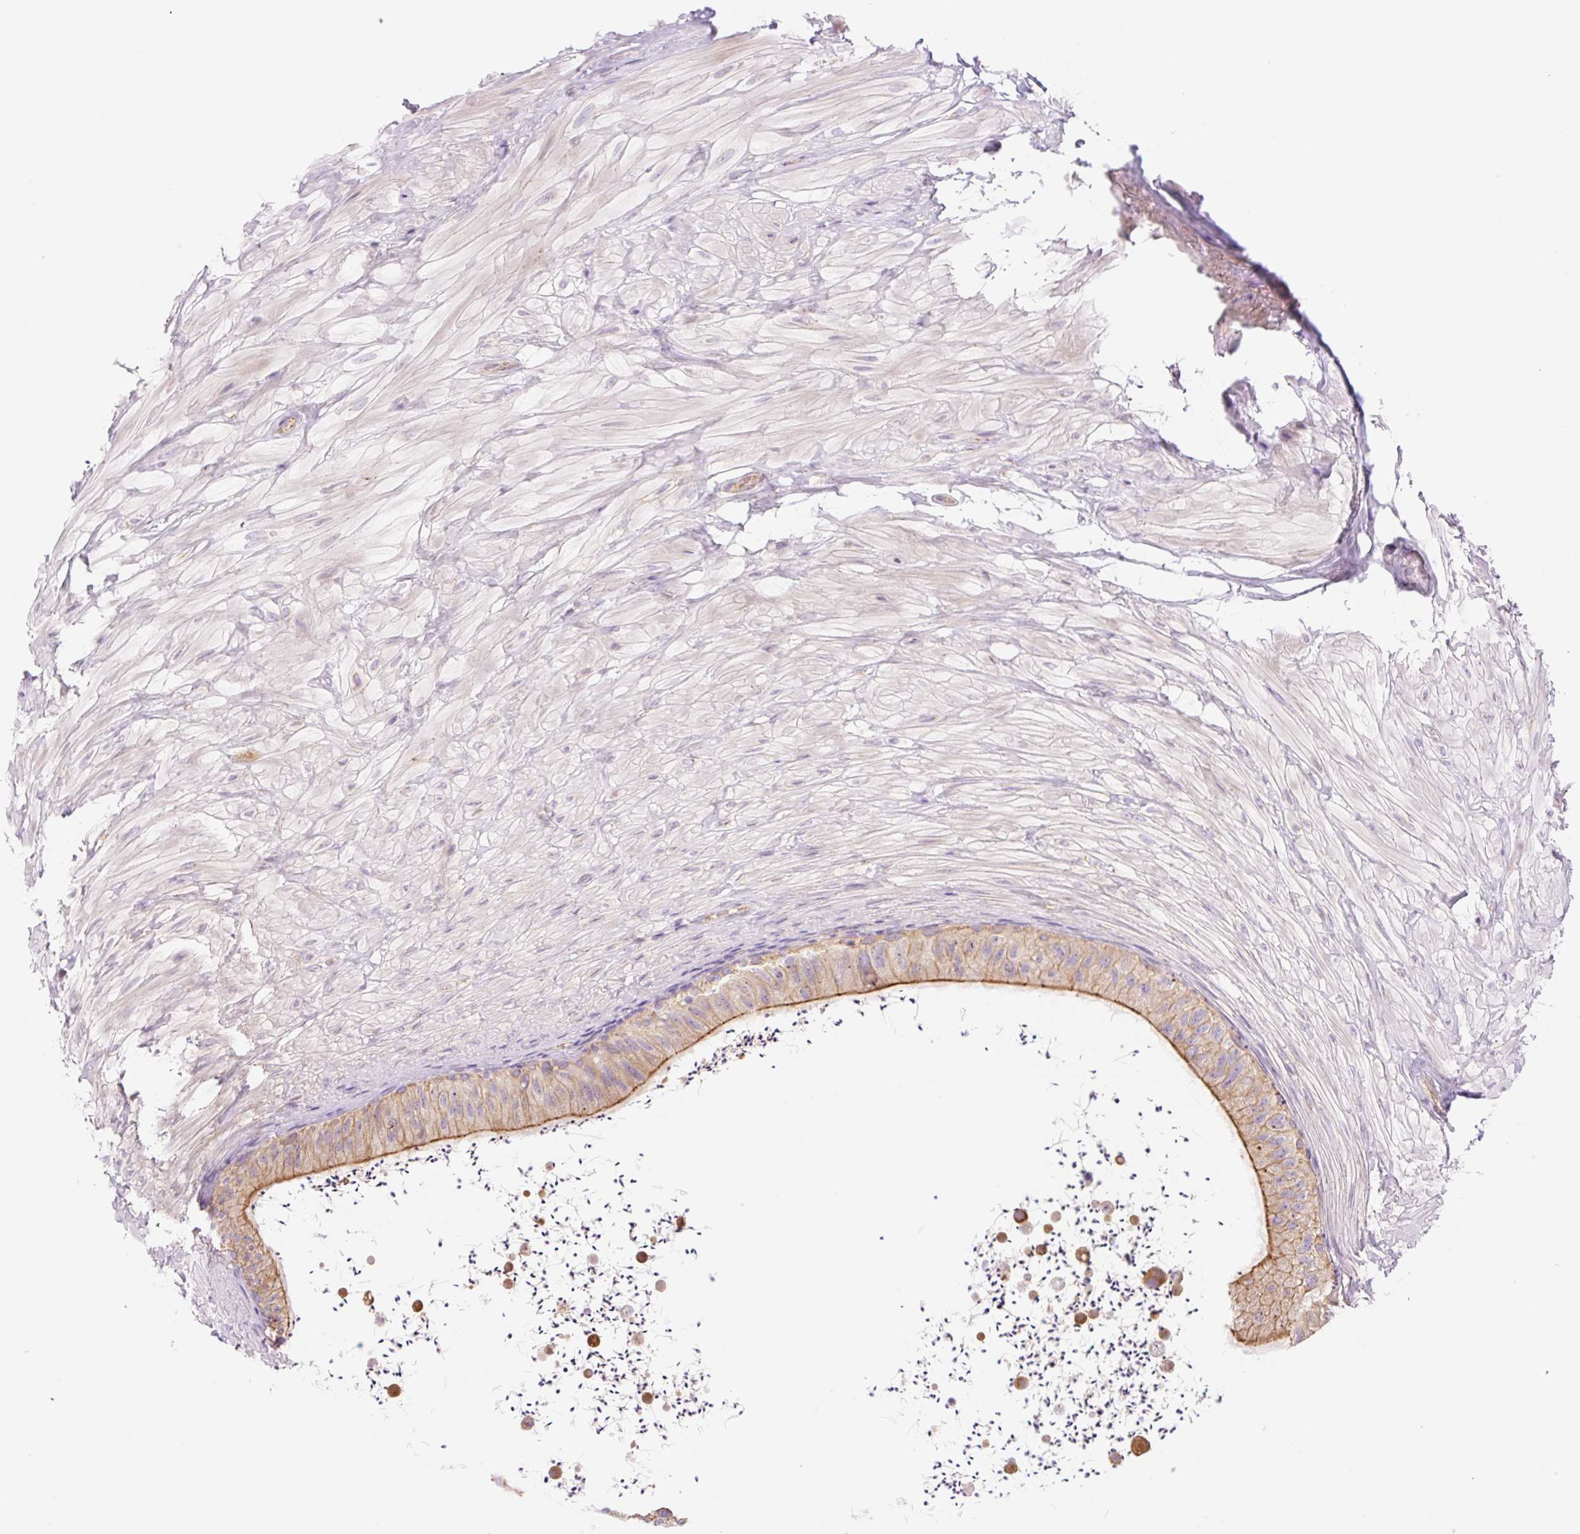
{"staining": {"intensity": "moderate", "quantity": ">75%", "location": "cytoplasmic/membranous"}, "tissue": "epididymis", "cell_type": "Glandular cells", "image_type": "normal", "snomed": [{"axis": "morphology", "description": "Normal tissue, NOS"}, {"axis": "topography", "description": "Epididymis"}, {"axis": "topography", "description": "Peripheral nerve tissue"}], "caption": "Immunohistochemistry staining of benign epididymis, which demonstrates medium levels of moderate cytoplasmic/membranous positivity in approximately >75% of glandular cells indicating moderate cytoplasmic/membranous protein positivity. The staining was performed using DAB (brown) for protein detection and nuclei were counterstained in hematoxylin (blue).", "gene": "NLRP5", "patient": {"sex": "male", "age": 32}}